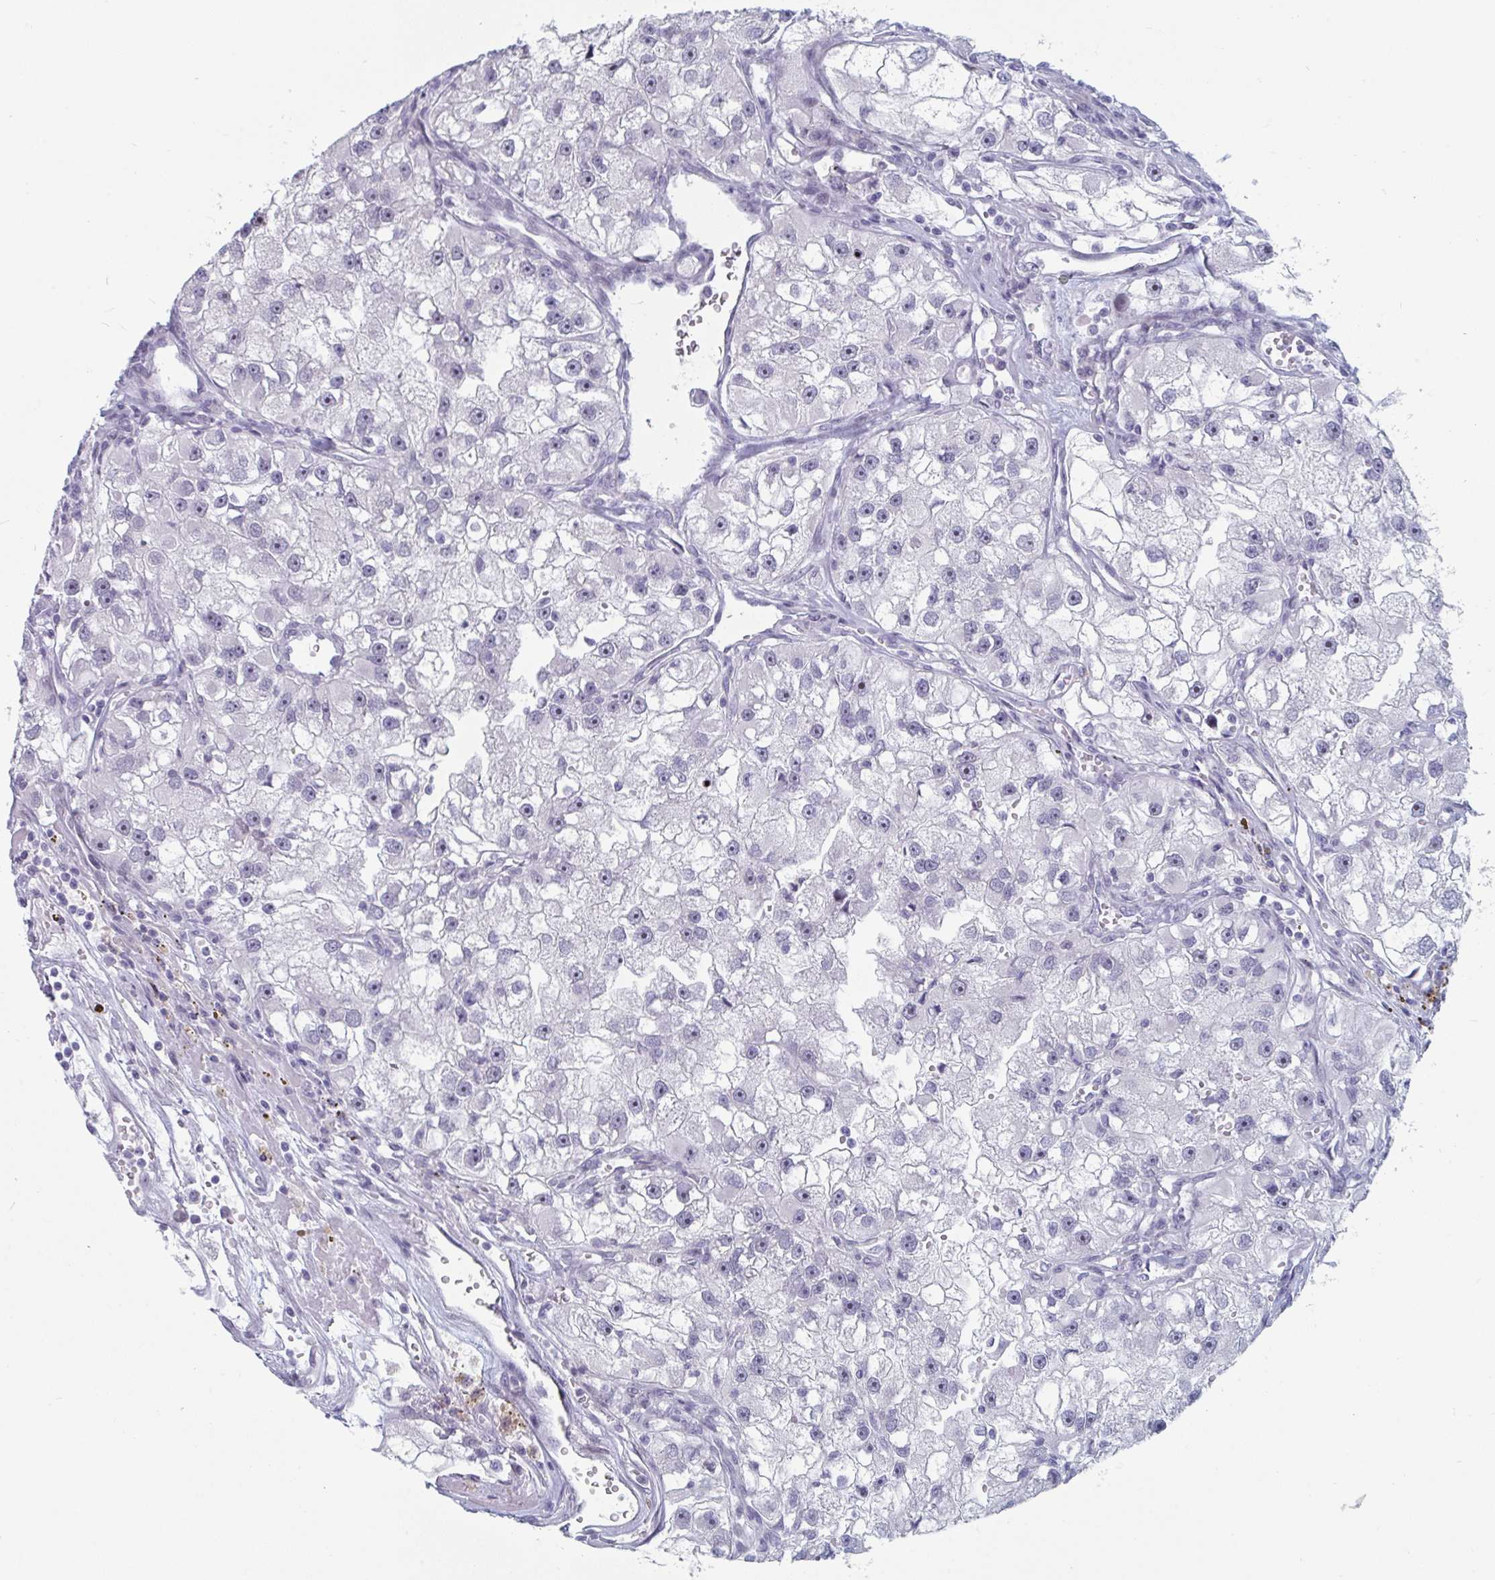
{"staining": {"intensity": "moderate", "quantity": "<25%", "location": "nuclear"}, "tissue": "renal cancer", "cell_type": "Tumor cells", "image_type": "cancer", "snomed": [{"axis": "morphology", "description": "Adenocarcinoma, NOS"}, {"axis": "topography", "description": "Kidney"}], "caption": "Protein expression analysis of renal cancer displays moderate nuclear staining in about <25% of tumor cells.", "gene": "NR1H2", "patient": {"sex": "male", "age": 63}}